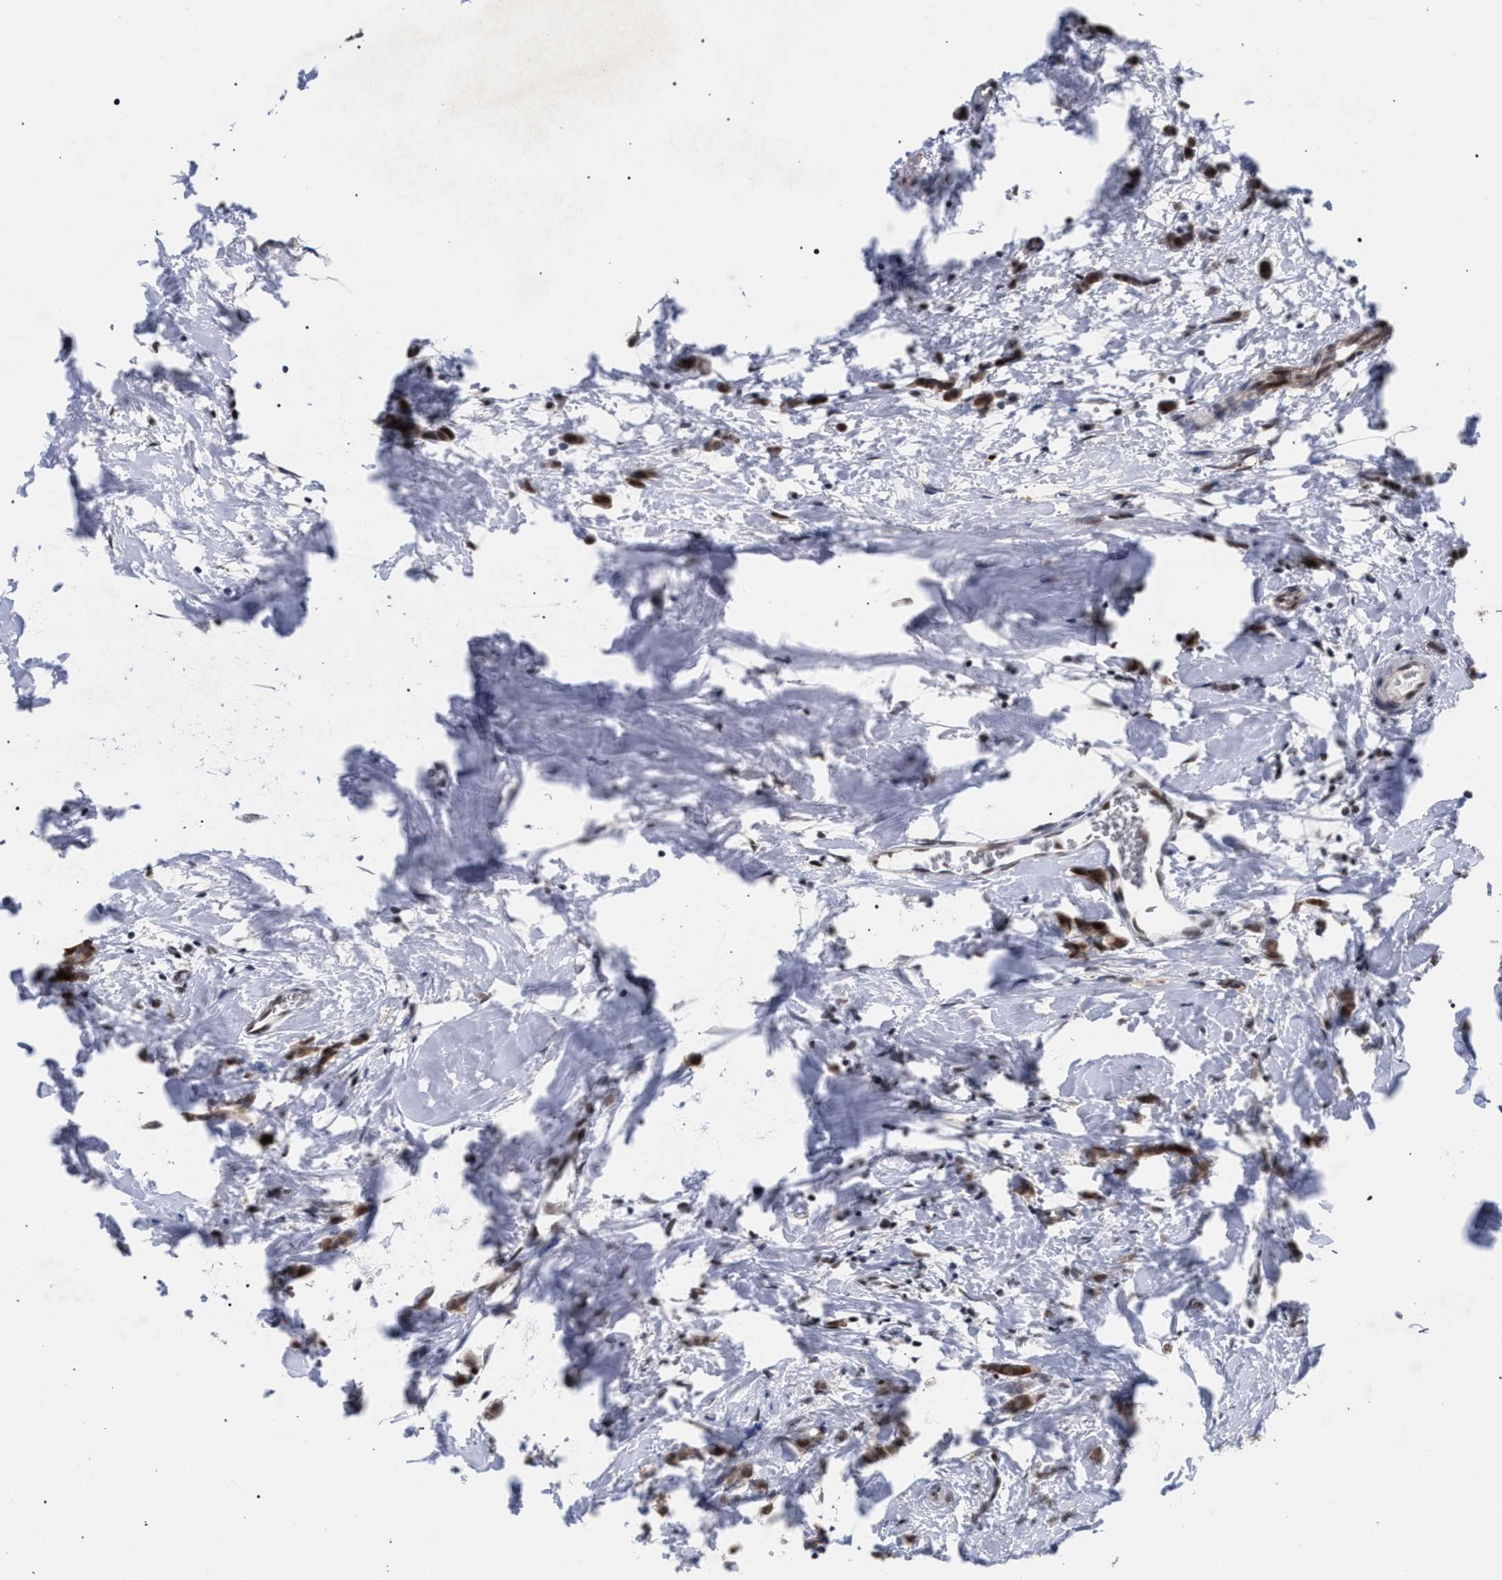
{"staining": {"intensity": "moderate", "quantity": ">75%", "location": "cytoplasmic/membranous,nuclear"}, "tissue": "breast cancer", "cell_type": "Tumor cells", "image_type": "cancer", "snomed": [{"axis": "morphology", "description": "Lobular carcinoma"}, {"axis": "topography", "description": "Breast"}], "caption": "Immunohistochemical staining of breast cancer (lobular carcinoma) reveals moderate cytoplasmic/membranous and nuclear protein positivity in about >75% of tumor cells. Nuclei are stained in blue.", "gene": "SCAF4", "patient": {"sex": "female", "age": 60}}